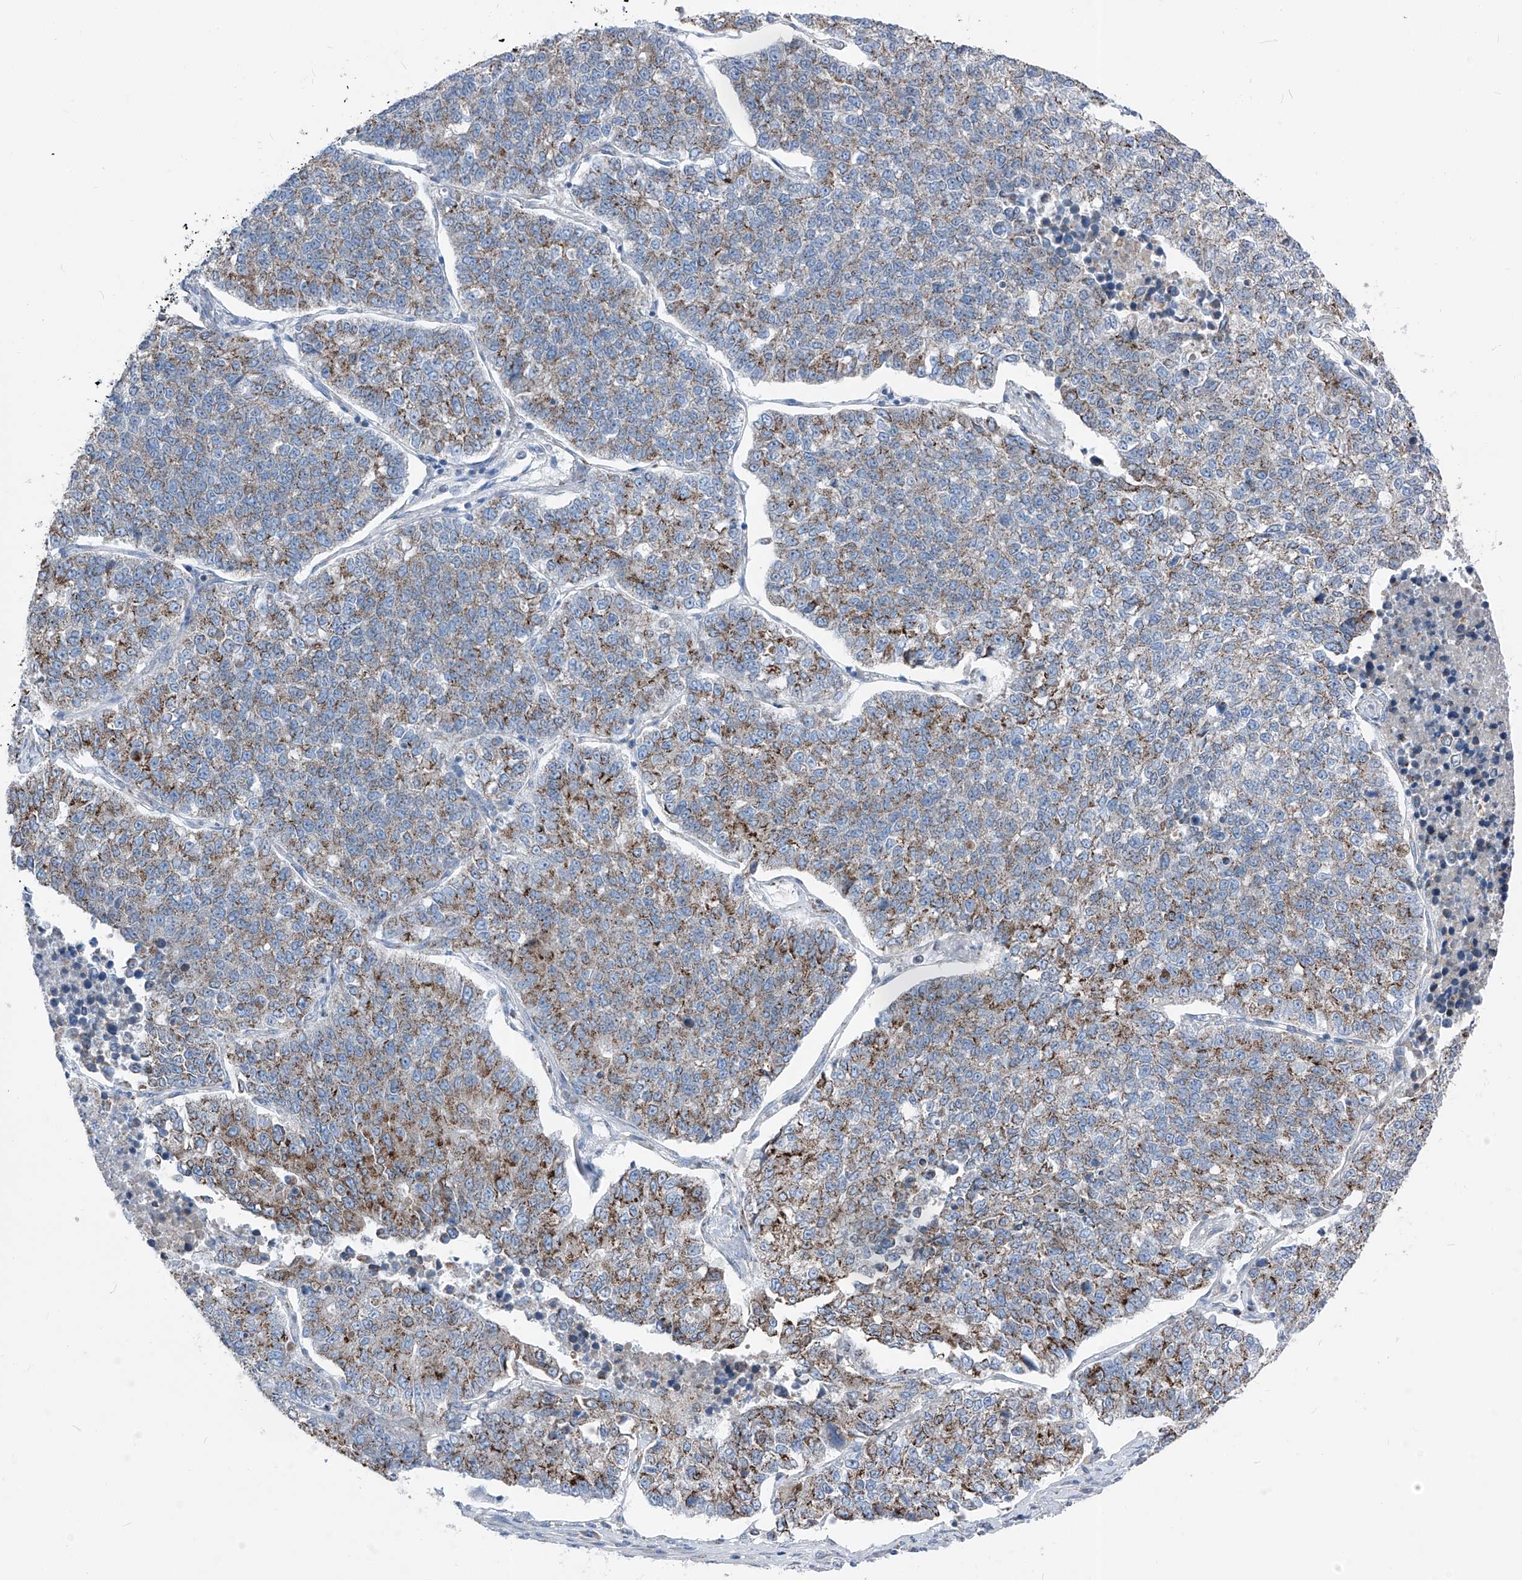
{"staining": {"intensity": "moderate", "quantity": "25%-75%", "location": "cytoplasmic/membranous"}, "tissue": "lung cancer", "cell_type": "Tumor cells", "image_type": "cancer", "snomed": [{"axis": "morphology", "description": "Adenocarcinoma, NOS"}, {"axis": "topography", "description": "Lung"}], "caption": "Lung cancer tissue exhibits moderate cytoplasmic/membranous expression in approximately 25%-75% of tumor cells", "gene": "AGPS", "patient": {"sex": "male", "age": 49}}